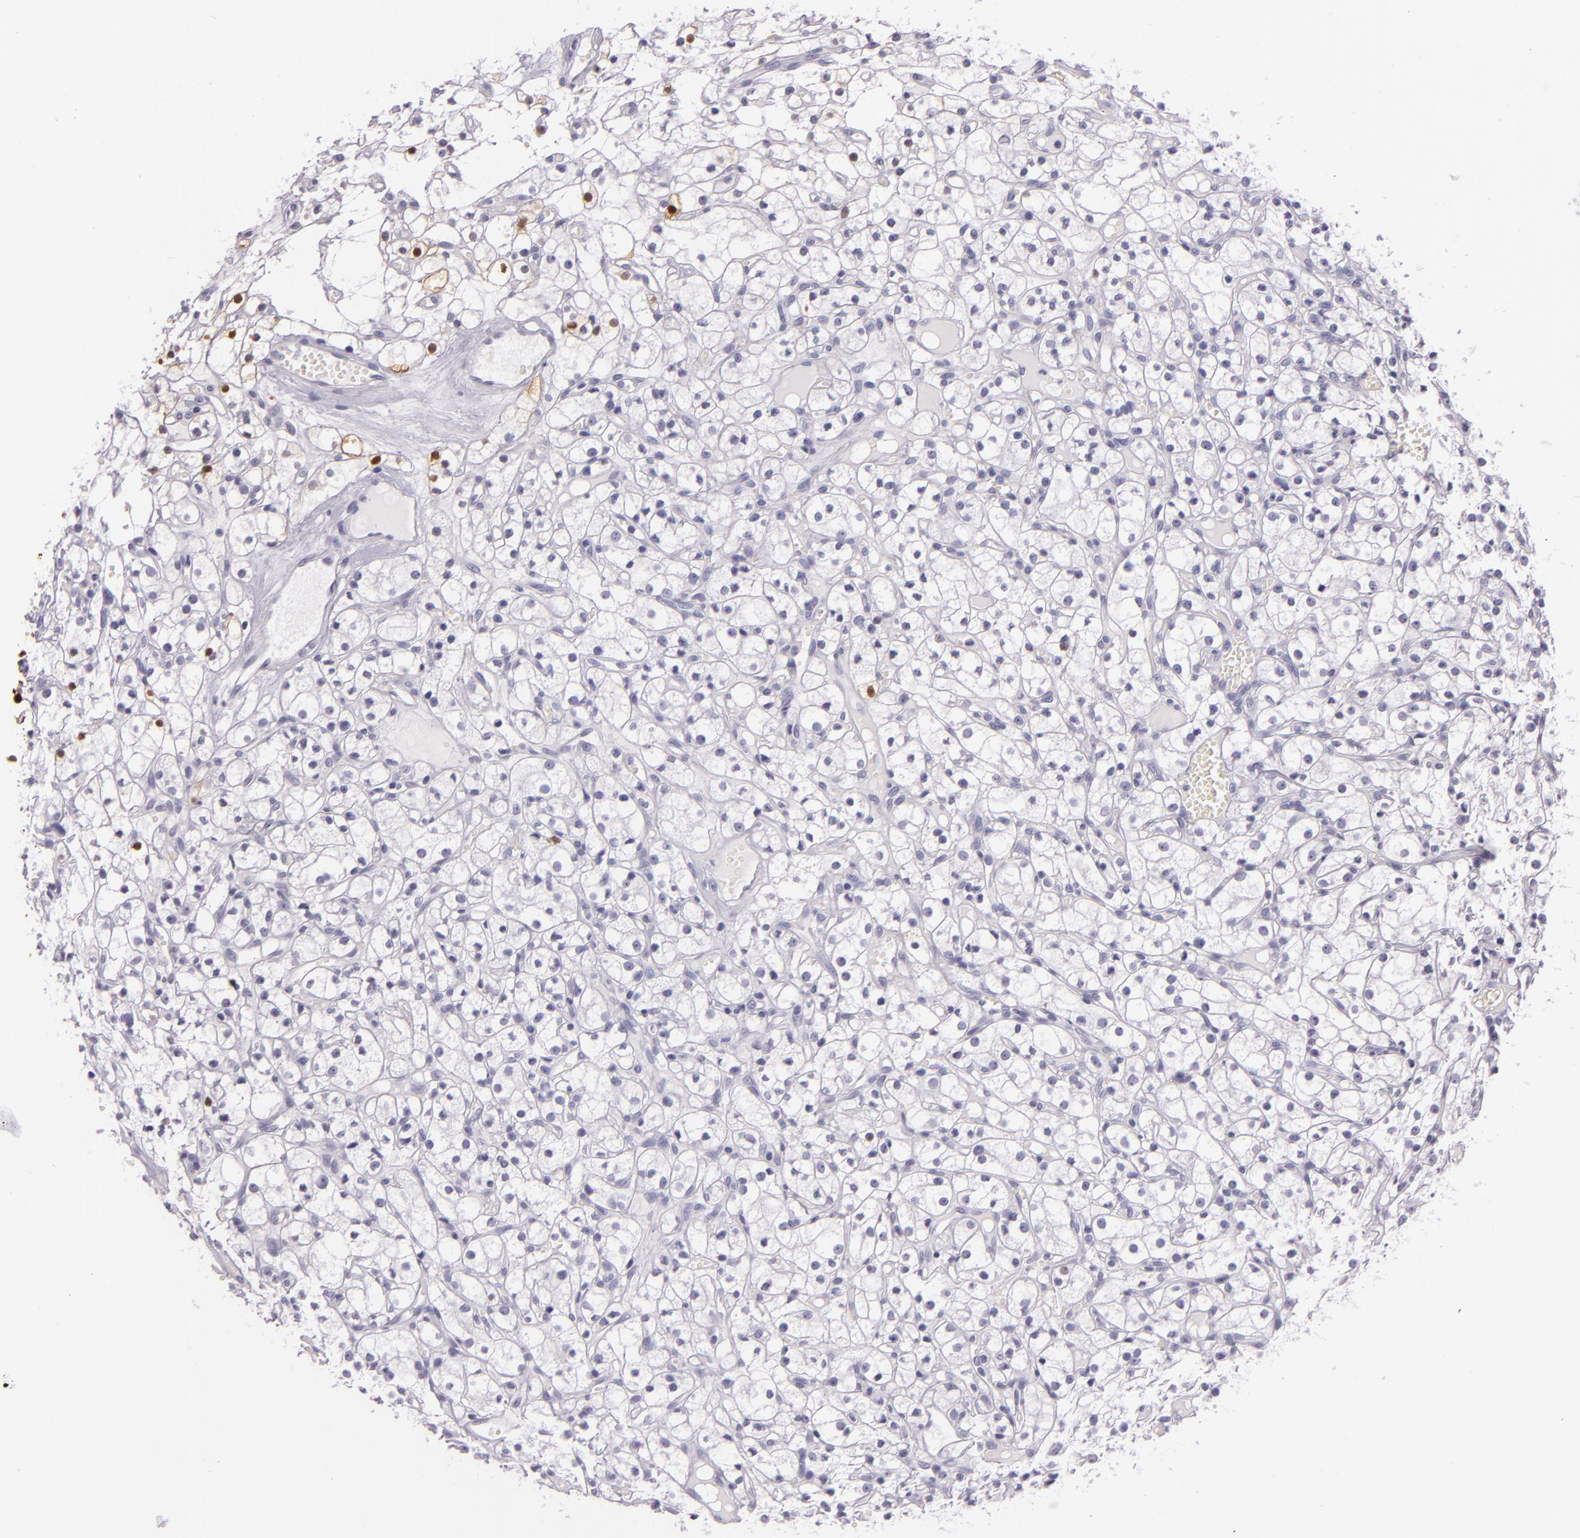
{"staining": {"intensity": "moderate", "quantity": "<25%", "location": "nuclear"}, "tissue": "renal cancer", "cell_type": "Tumor cells", "image_type": "cancer", "snomed": [{"axis": "morphology", "description": "Adenocarcinoma, NOS"}, {"axis": "topography", "description": "Kidney"}], "caption": "Protein staining of adenocarcinoma (renal) tissue exhibits moderate nuclear positivity in approximately <25% of tumor cells.", "gene": "MT1A", "patient": {"sex": "male", "age": 61}}